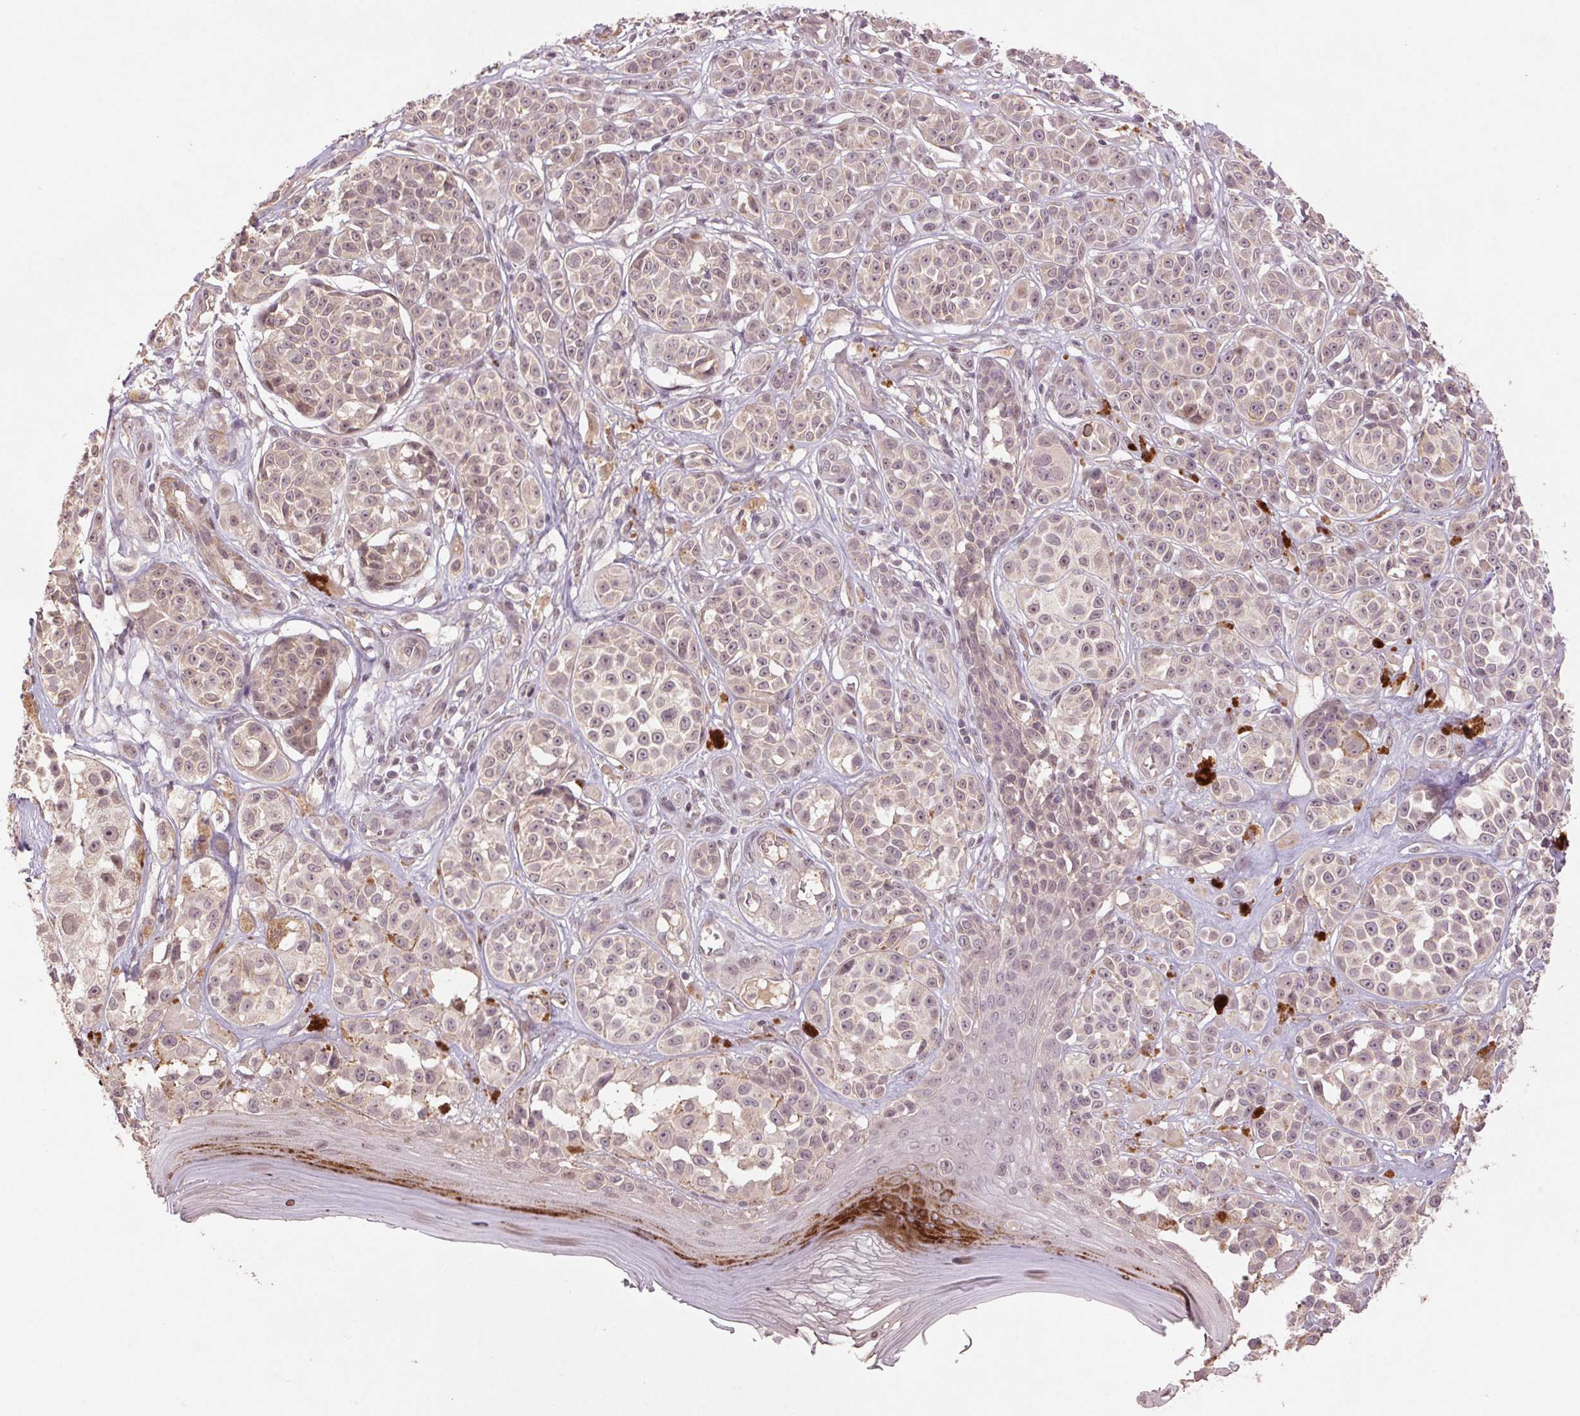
{"staining": {"intensity": "negative", "quantity": "none", "location": "none"}, "tissue": "melanoma", "cell_type": "Tumor cells", "image_type": "cancer", "snomed": [{"axis": "morphology", "description": "Malignant melanoma, NOS"}, {"axis": "topography", "description": "Skin"}], "caption": "A high-resolution histopathology image shows IHC staining of malignant melanoma, which exhibits no significant positivity in tumor cells.", "gene": "SMLR1", "patient": {"sex": "female", "age": 90}}